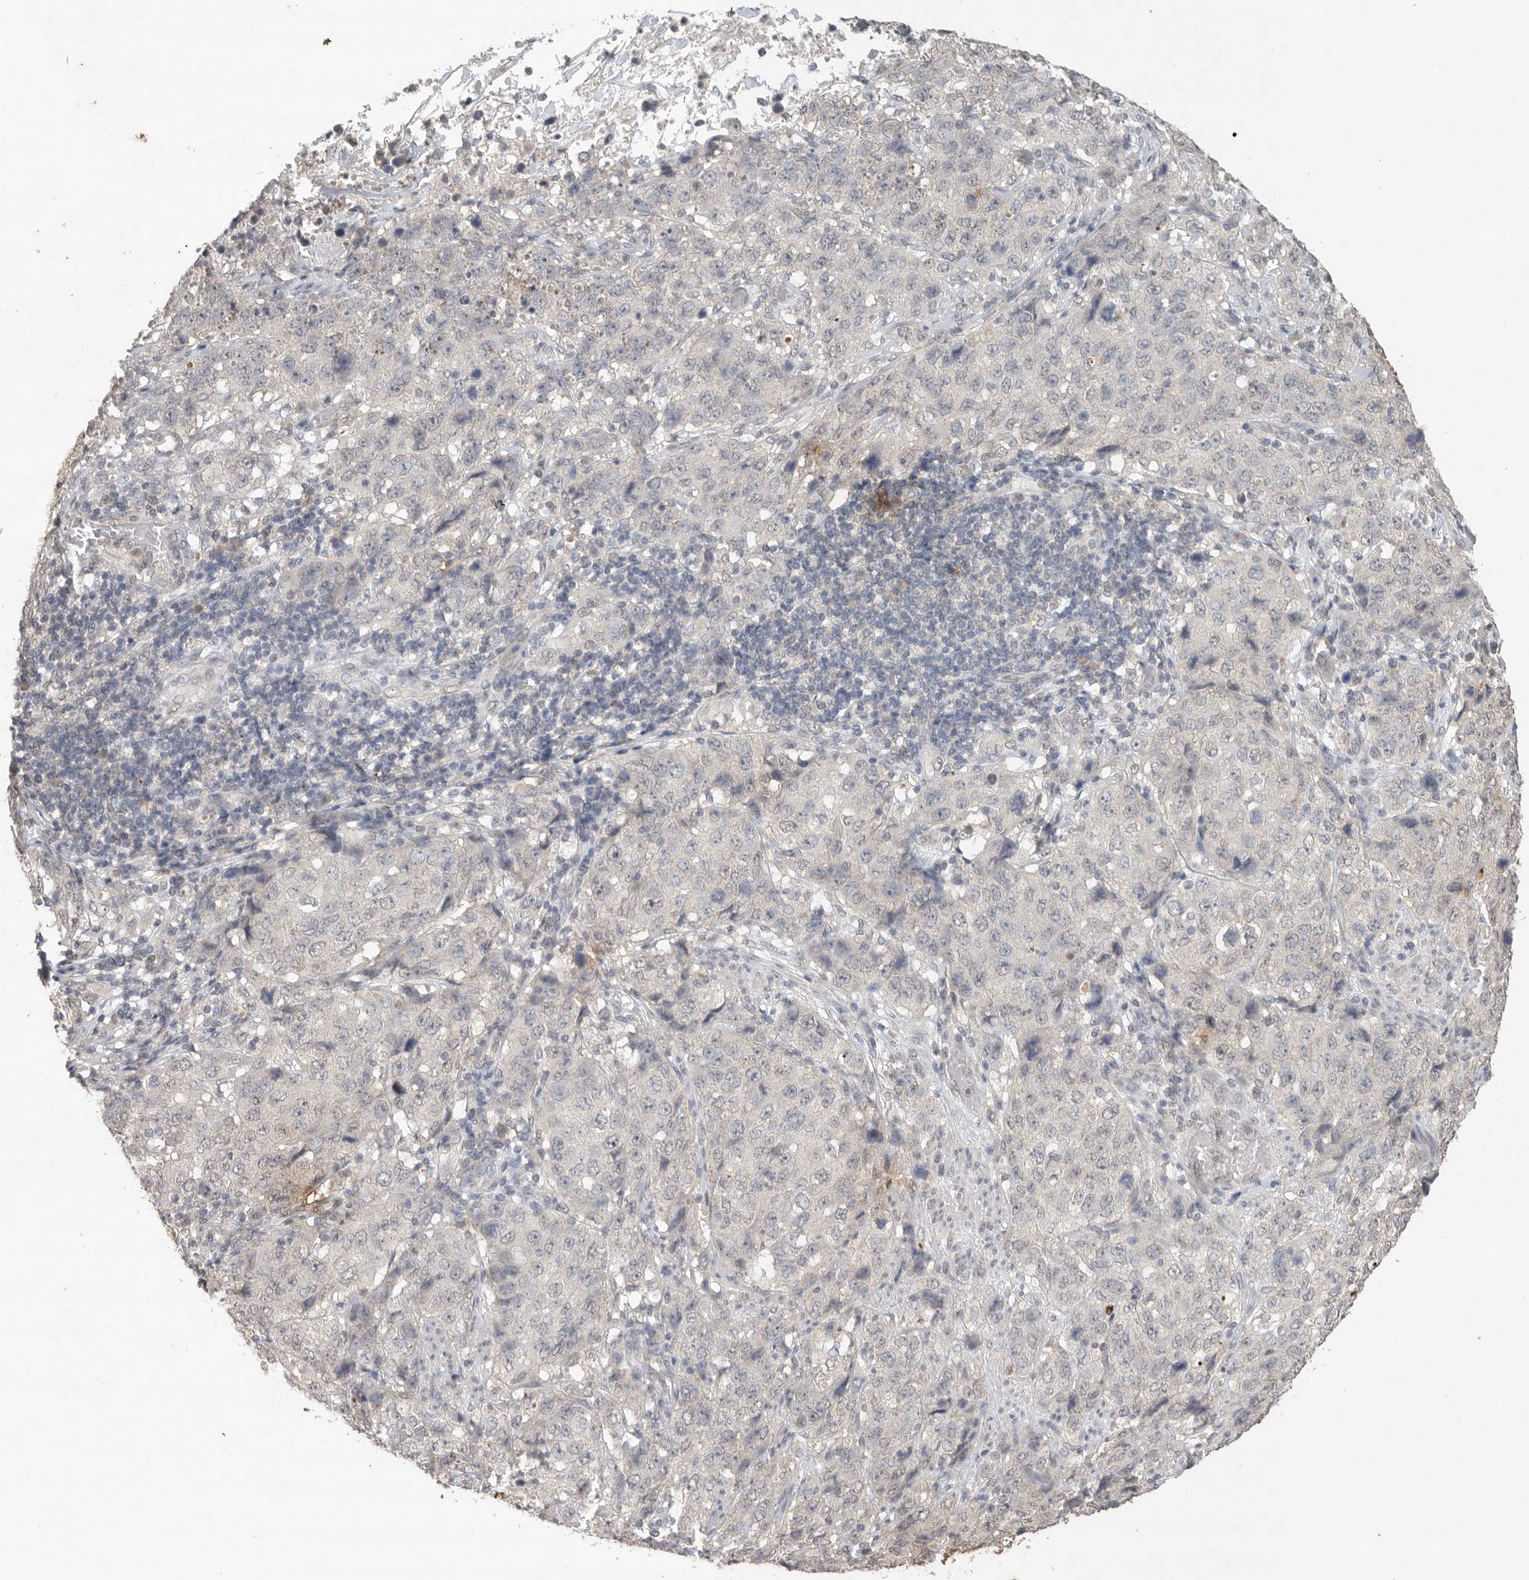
{"staining": {"intensity": "negative", "quantity": "none", "location": "none"}, "tissue": "stomach cancer", "cell_type": "Tumor cells", "image_type": "cancer", "snomed": [{"axis": "morphology", "description": "Adenocarcinoma, NOS"}, {"axis": "topography", "description": "Stomach"}], "caption": "An immunohistochemistry image of stomach adenocarcinoma is shown. There is no staining in tumor cells of stomach adenocarcinoma. The staining is performed using DAB brown chromogen with nuclei counter-stained in using hematoxylin.", "gene": "KLK5", "patient": {"sex": "male", "age": 48}}